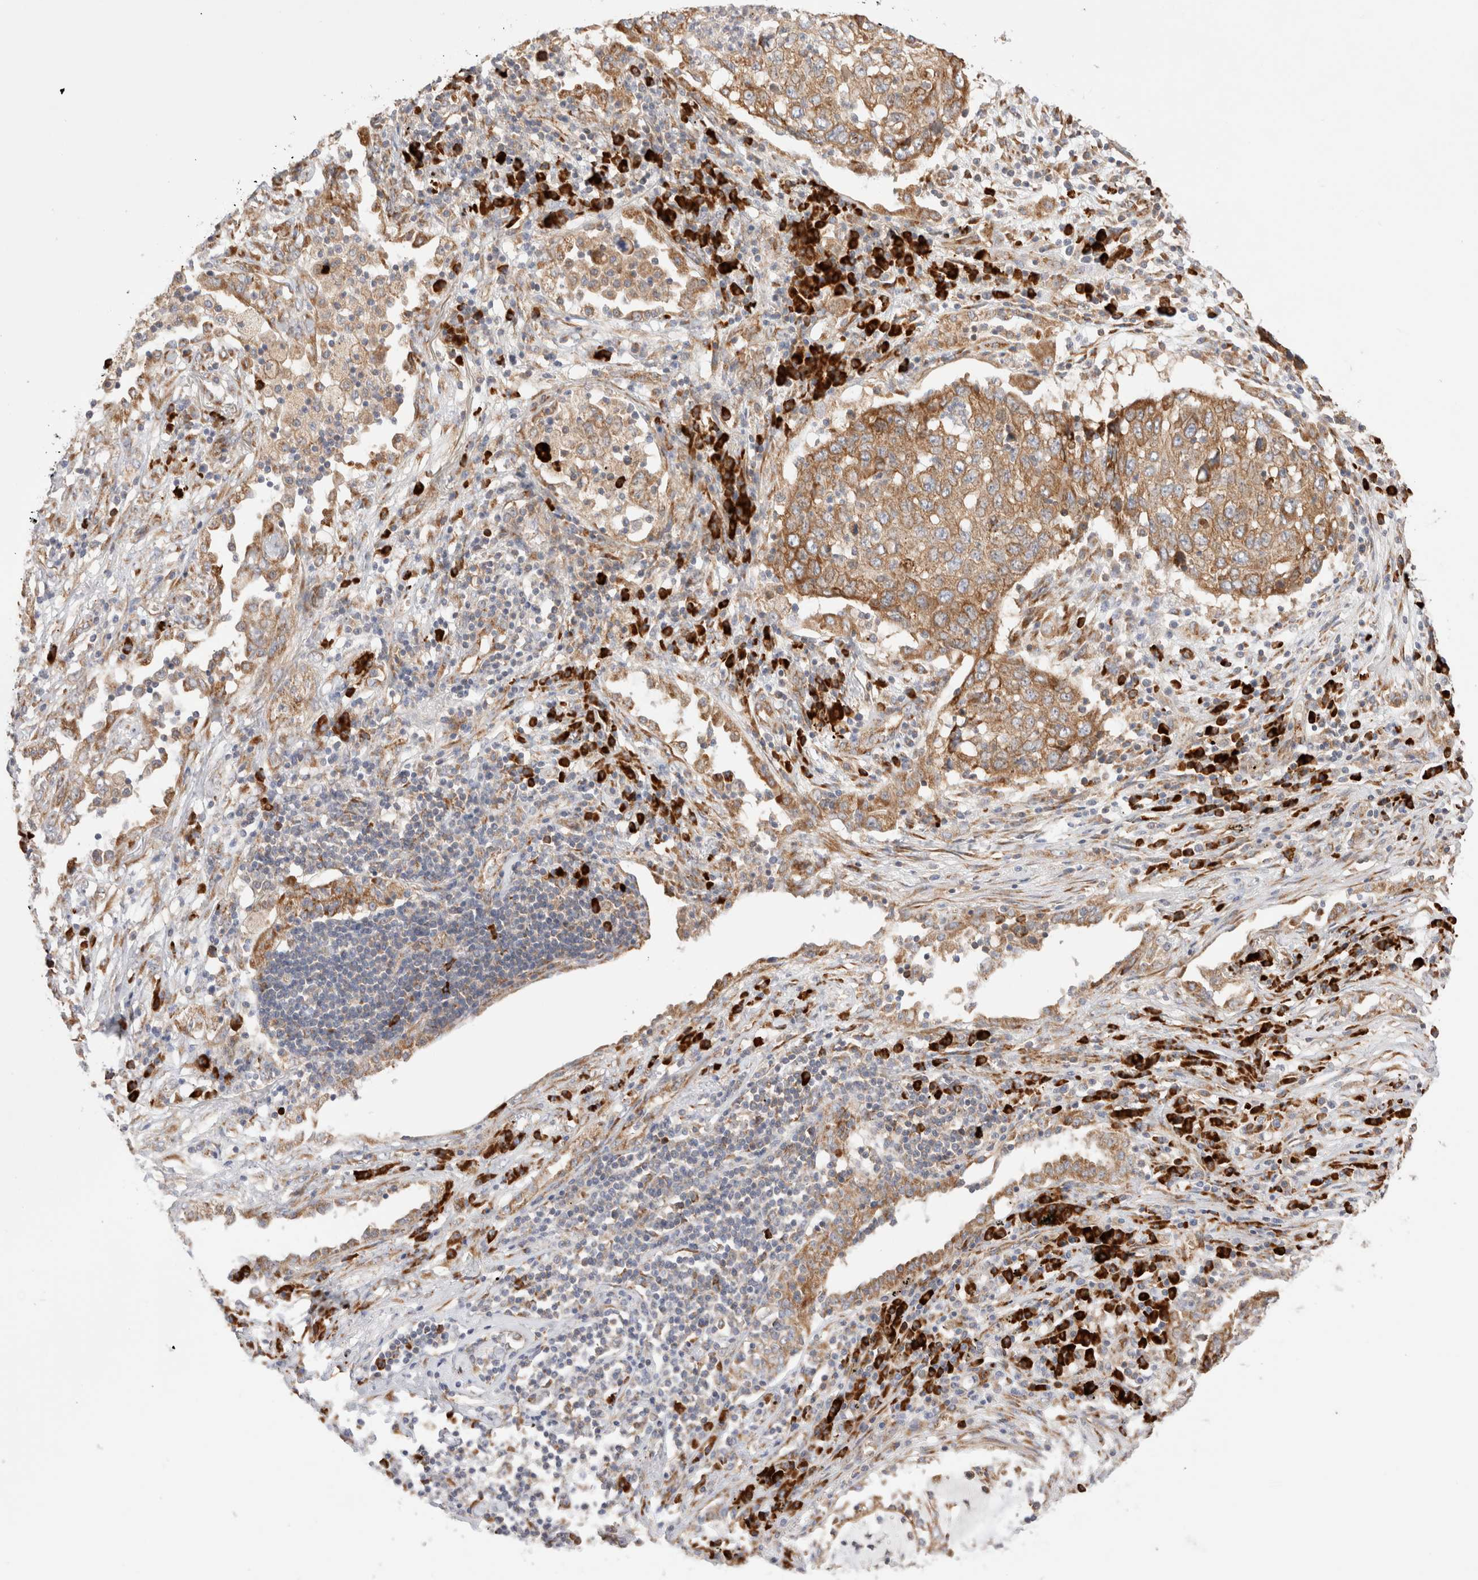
{"staining": {"intensity": "moderate", "quantity": ">75%", "location": "cytoplasmic/membranous"}, "tissue": "lung cancer", "cell_type": "Tumor cells", "image_type": "cancer", "snomed": [{"axis": "morphology", "description": "Squamous cell carcinoma, NOS"}, {"axis": "topography", "description": "Lung"}], "caption": "Human lung cancer stained with a protein marker demonstrates moderate staining in tumor cells.", "gene": "UTS2B", "patient": {"sex": "female", "age": 63}}